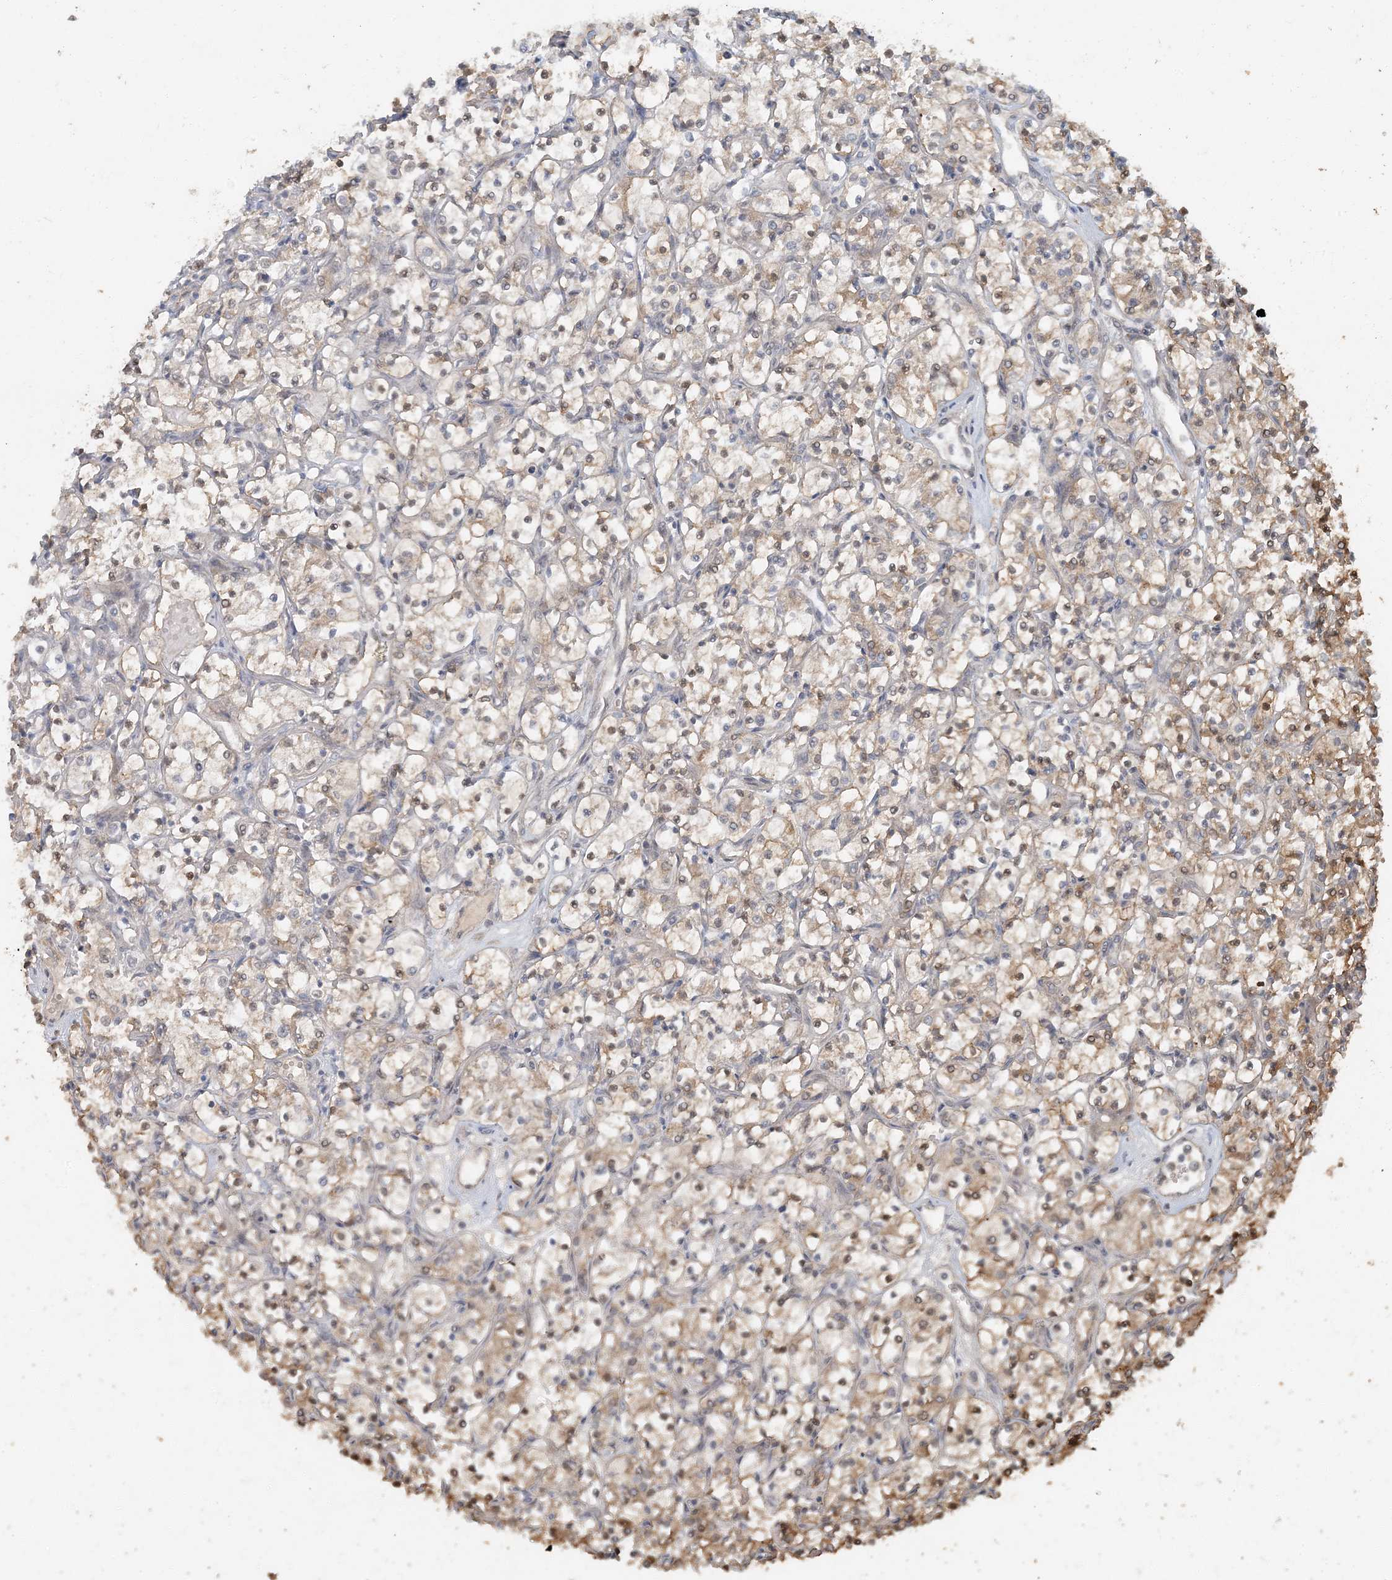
{"staining": {"intensity": "weak", "quantity": "25%-75%", "location": "cytoplasmic/membranous,nuclear"}, "tissue": "renal cancer", "cell_type": "Tumor cells", "image_type": "cancer", "snomed": [{"axis": "morphology", "description": "Adenocarcinoma, NOS"}, {"axis": "topography", "description": "Kidney"}], "caption": "Renal cancer (adenocarcinoma) stained for a protein reveals weak cytoplasmic/membranous and nuclear positivity in tumor cells. The protein of interest is stained brown, and the nuclei are stained in blue (DAB IHC with brightfield microscopy, high magnification).", "gene": "AK9", "patient": {"sex": "female", "age": 69}}